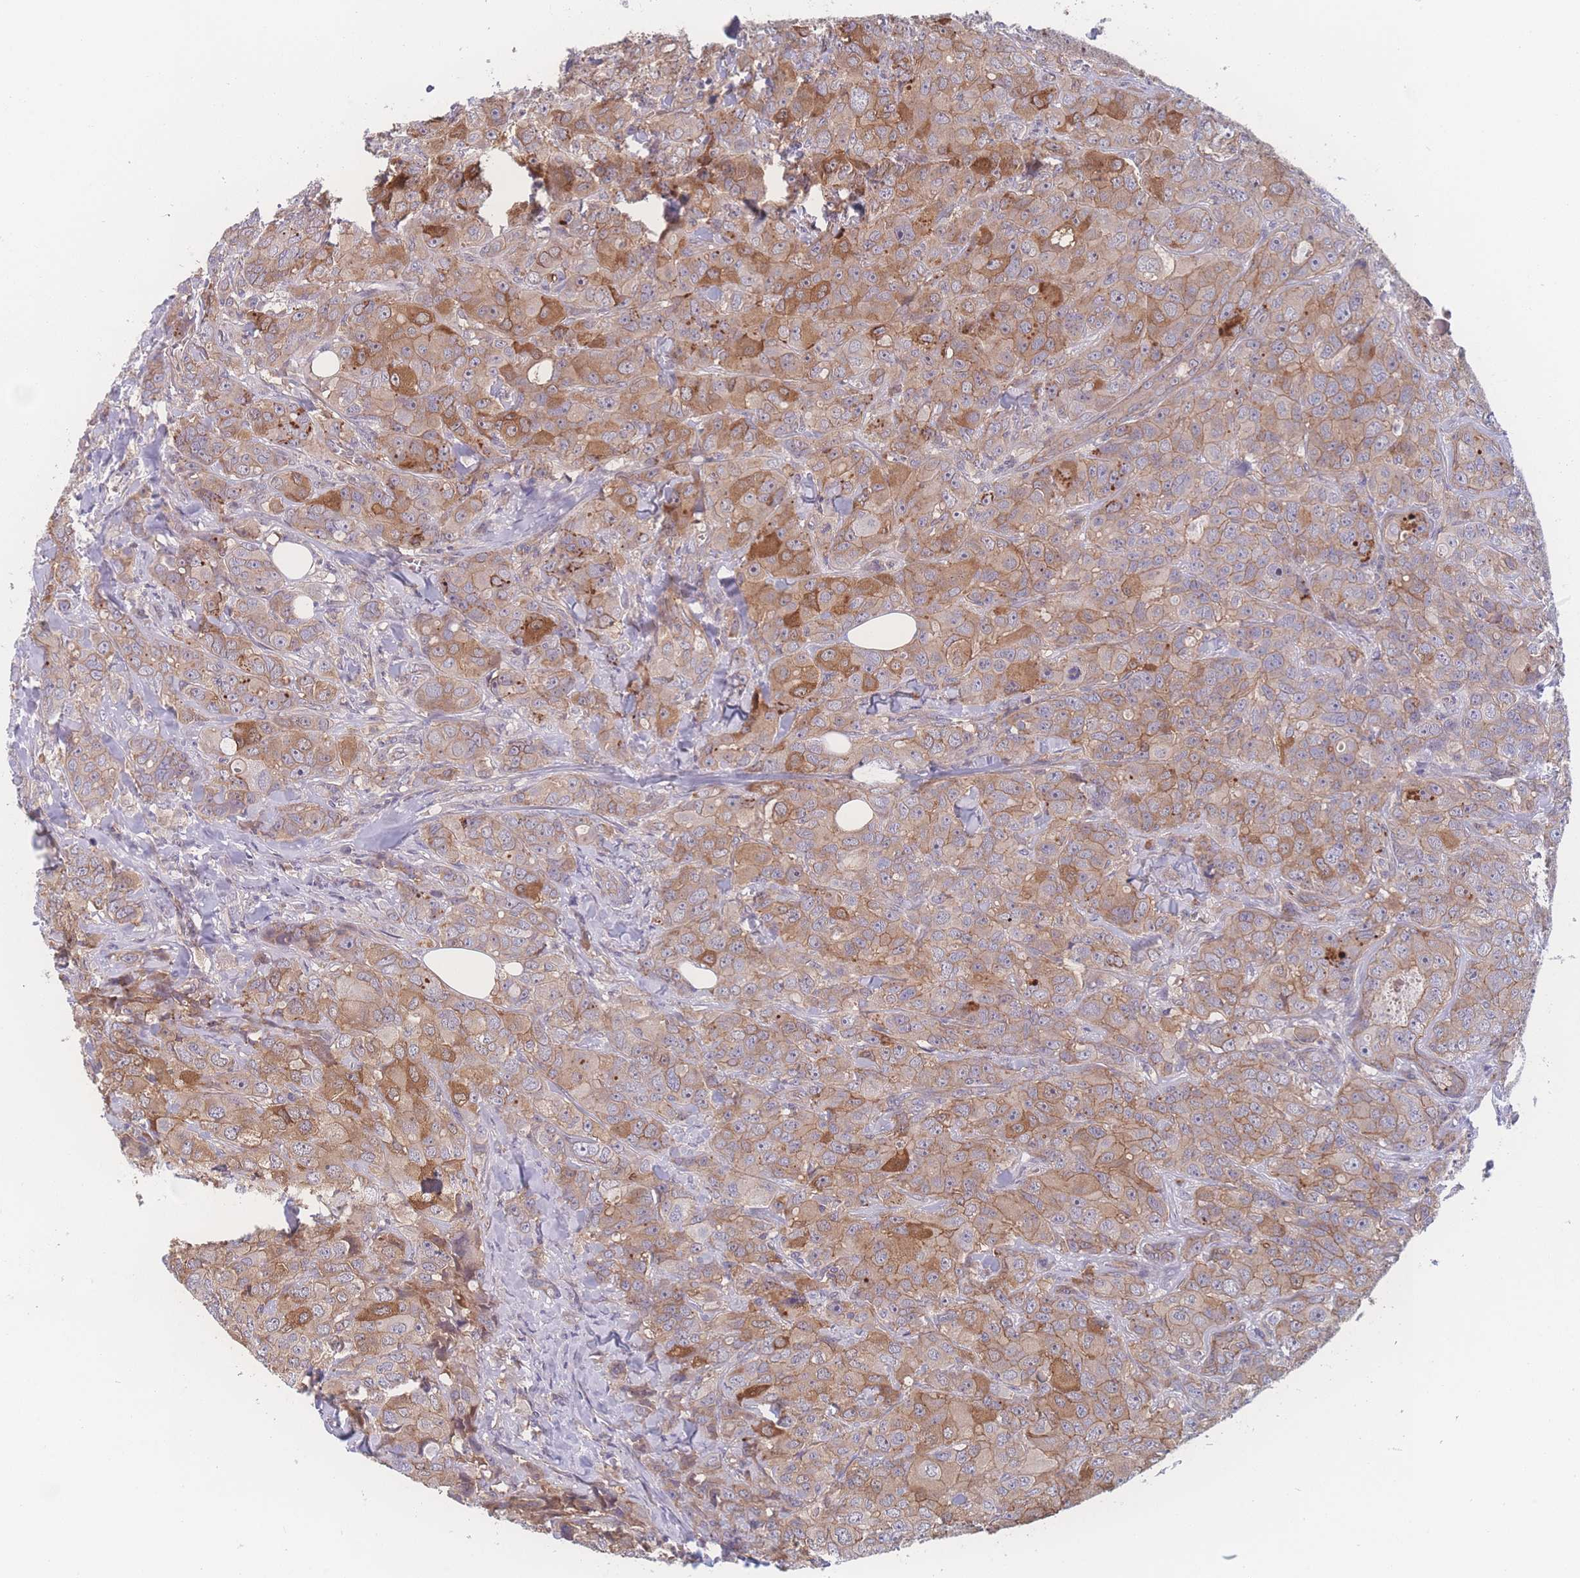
{"staining": {"intensity": "moderate", "quantity": ">75%", "location": "cytoplasmic/membranous"}, "tissue": "breast cancer", "cell_type": "Tumor cells", "image_type": "cancer", "snomed": [{"axis": "morphology", "description": "Duct carcinoma"}, {"axis": "topography", "description": "Breast"}], "caption": "Breast cancer (invasive ductal carcinoma) was stained to show a protein in brown. There is medium levels of moderate cytoplasmic/membranous staining in approximately >75% of tumor cells.", "gene": "CFAP97", "patient": {"sex": "female", "age": 43}}